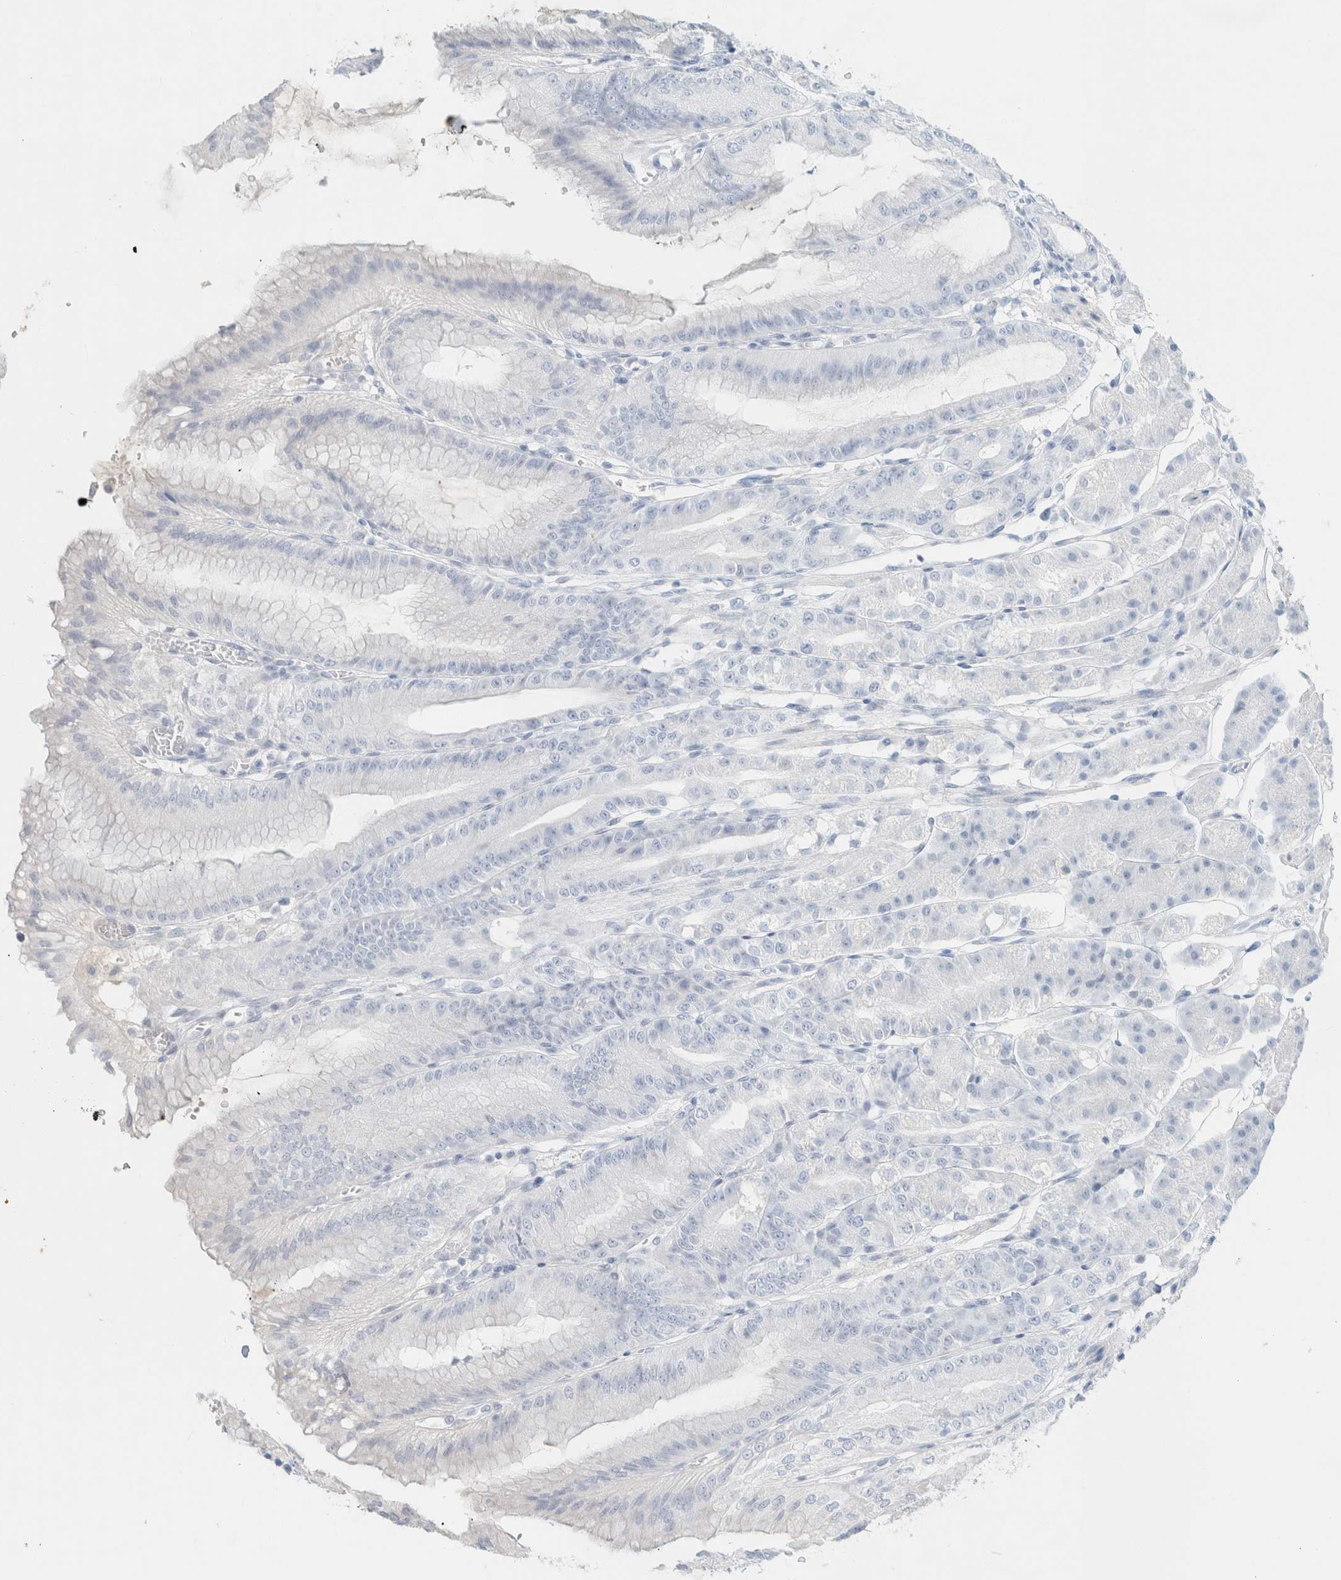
{"staining": {"intensity": "moderate", "quantity": "<25%", "location": "cytoplasmic/membranous"}, "tissue": "stomach", "cell_type": "Glandular cells", "image_type": "normal", "snomed": [{"axis": "morphology", "description": "Normal tissue, NOS"}, {"axis": "topography", "description": "Stomach, lower"}], "caption": "The photomicrograph shows immunohistochemical staining of normal stomach. There is moderate cytoplasmic/membranous positivity is seen in approximately <25% of glandular cells. (IHC, brightfield microscopy, high magnification).", "gene": "CPQ", "patient": {"sex": "male", "age": 71}}